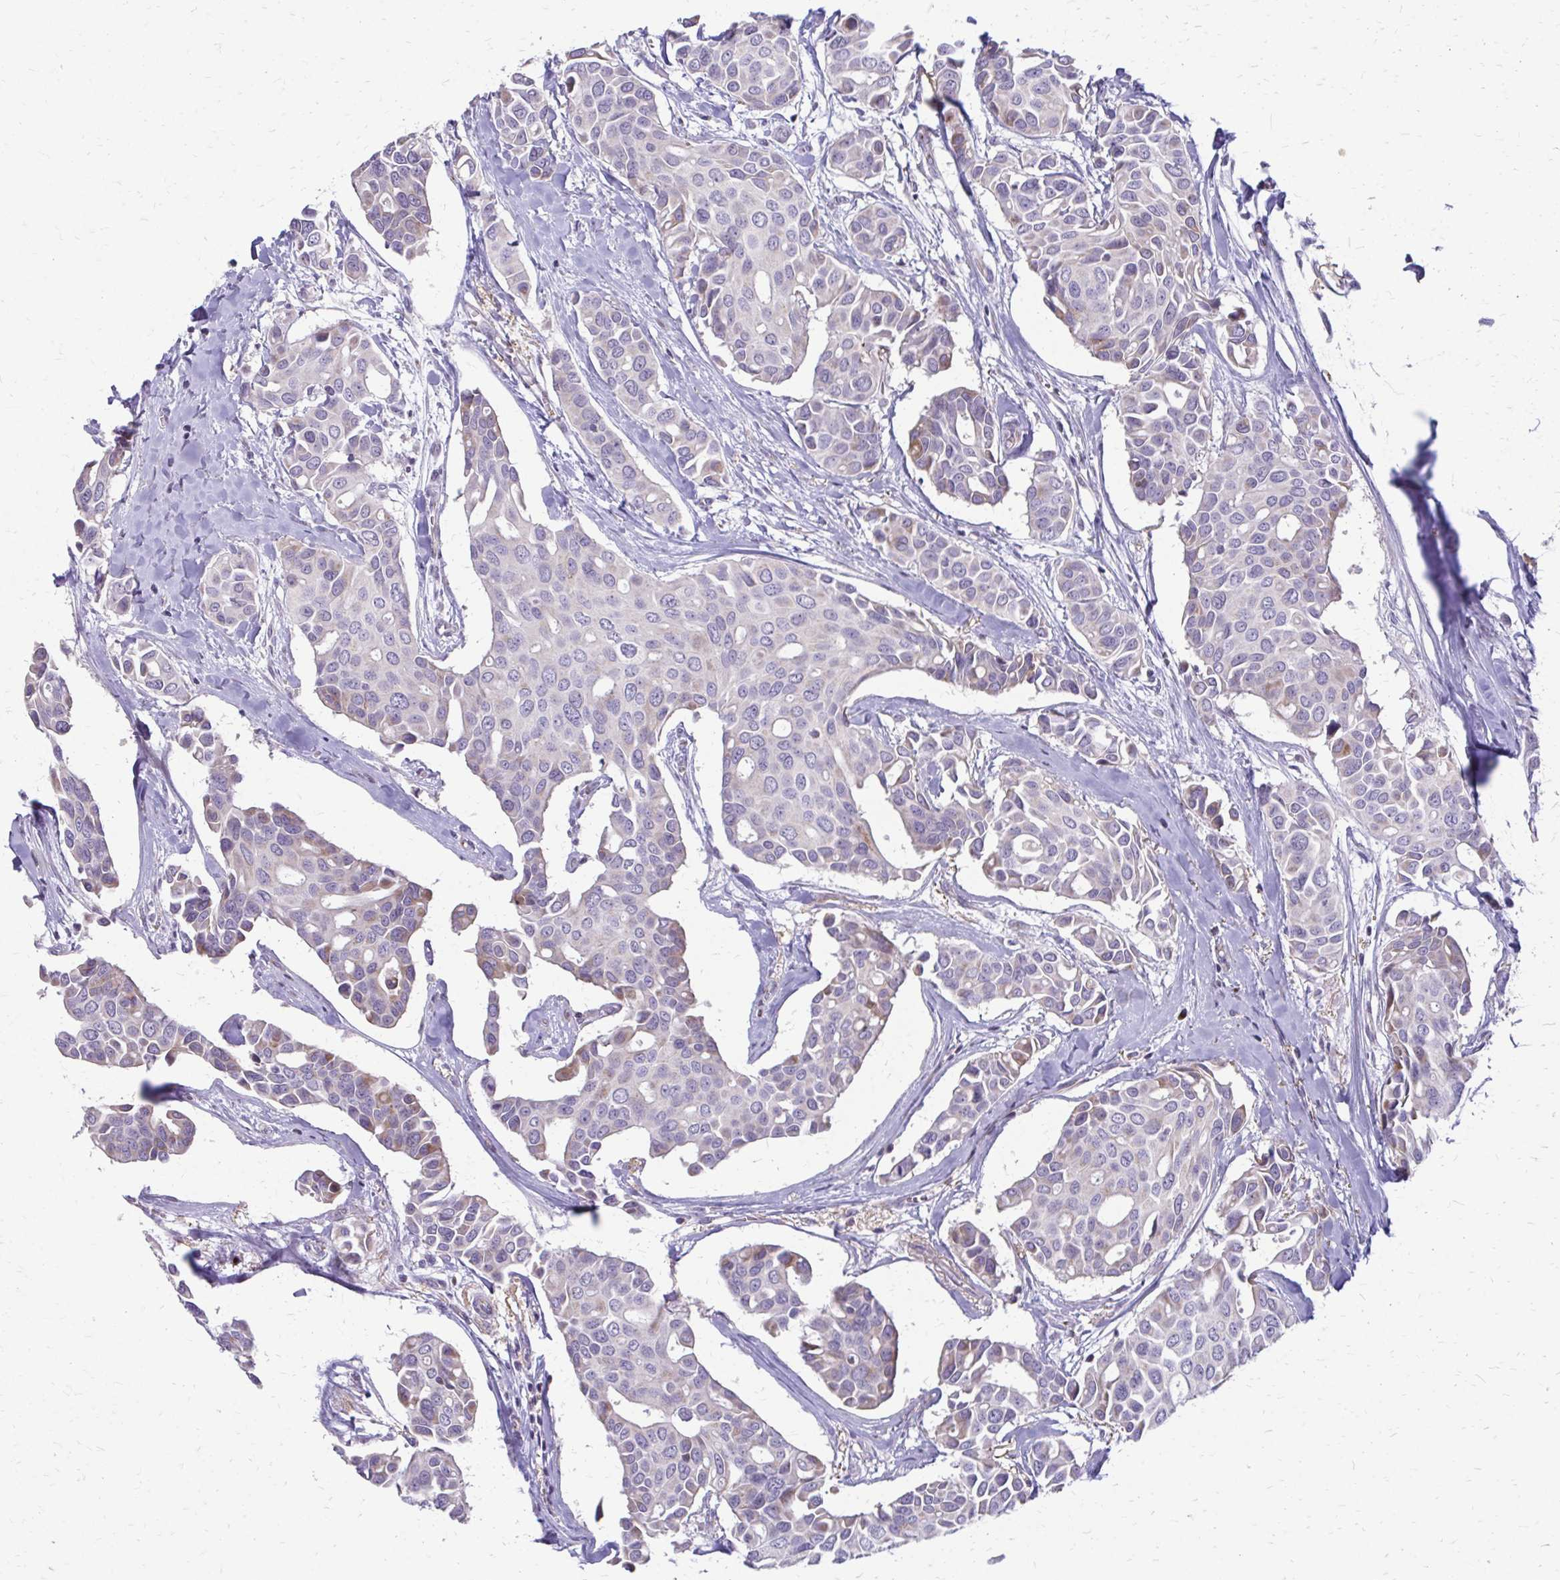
{"staining": {"intensity": "moderate", "quantity": "<25%", "location": "cytoplasmic/membranous"}, "tissue": "breast cancer", "cell_type": "Tumor cells", "image_type": "cancer", "snomed": [{"axis": "morphology", "description": "Duct carcinoma"}, {"axis": "topography", "description": "Breast"}], "caption": "Immunohistochemistry (IHC) image of neoplastic tissue: human breast intraductal carcinoma stained using immunohistochemistry (IHC) exhibits low levels of moderate protein expression localized specifically in the cytoplasmic/membranous of tumor cells, appearing as a cytoplasmic/membranous brown color.", "gene": "FUNDC2", "patient": {"sex": "female", "age": 54}}